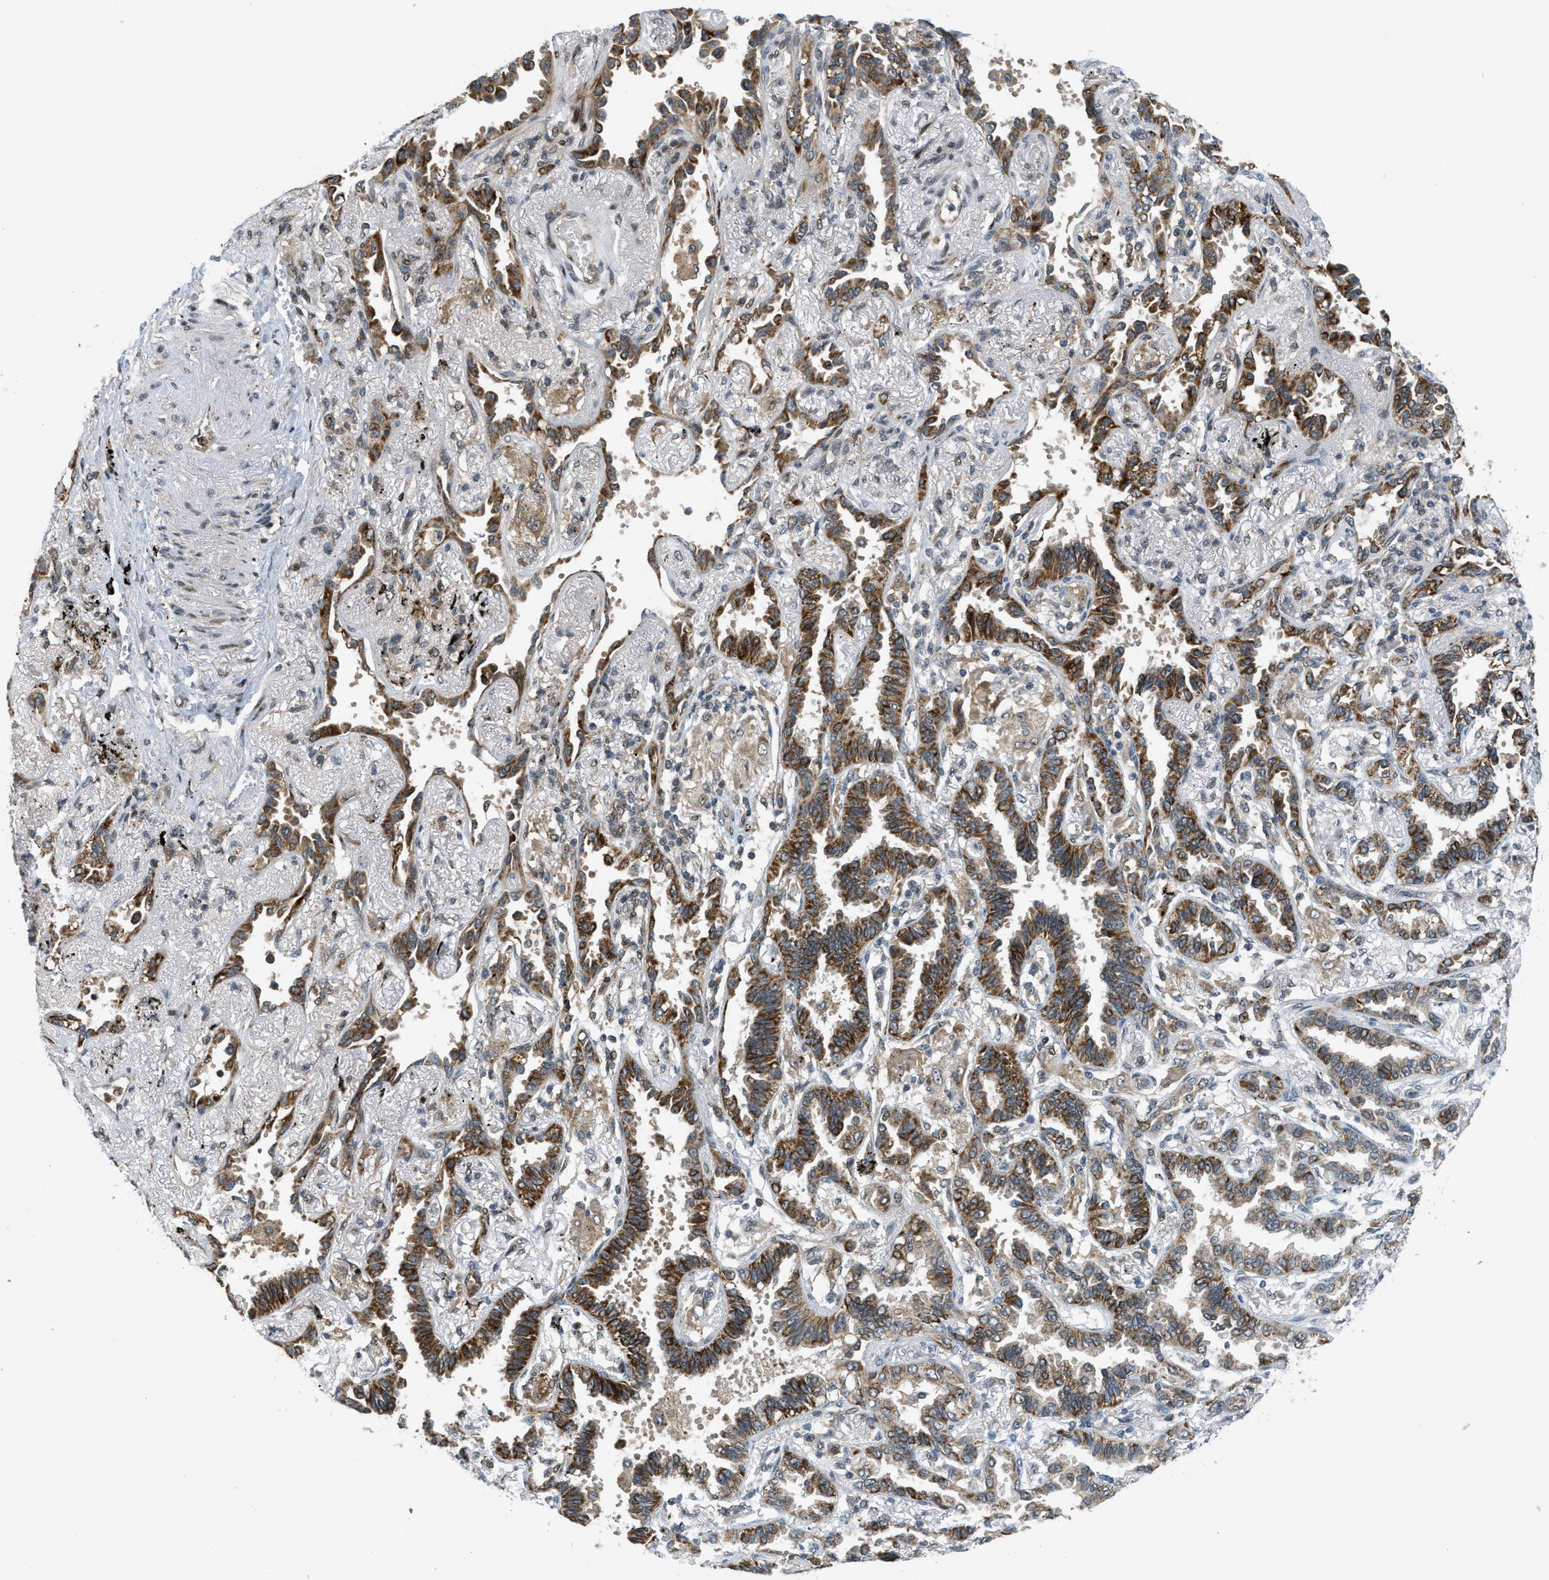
{"staining": {"intensity": "strong", "quantity": "25%-75%", "location": "cytoplasmic/membranous"}, "tissue": "lung cancer", "cell_type": "Tumor cells", "image_type": "cancer", "snomed": [{"axis": "morphology", "description": "Adenocarcinoma, NOS"}, {"axis": "topography", "description": "Lung"}], "caption": "A photomicrograph of adenocarcinoma (lung) stained for a protein exhibits strong cytoplasmic/membranous brown staining in tumor cells.", "gene": "TRAPPC14", "patient": {"sex": "male", "age": 59}}